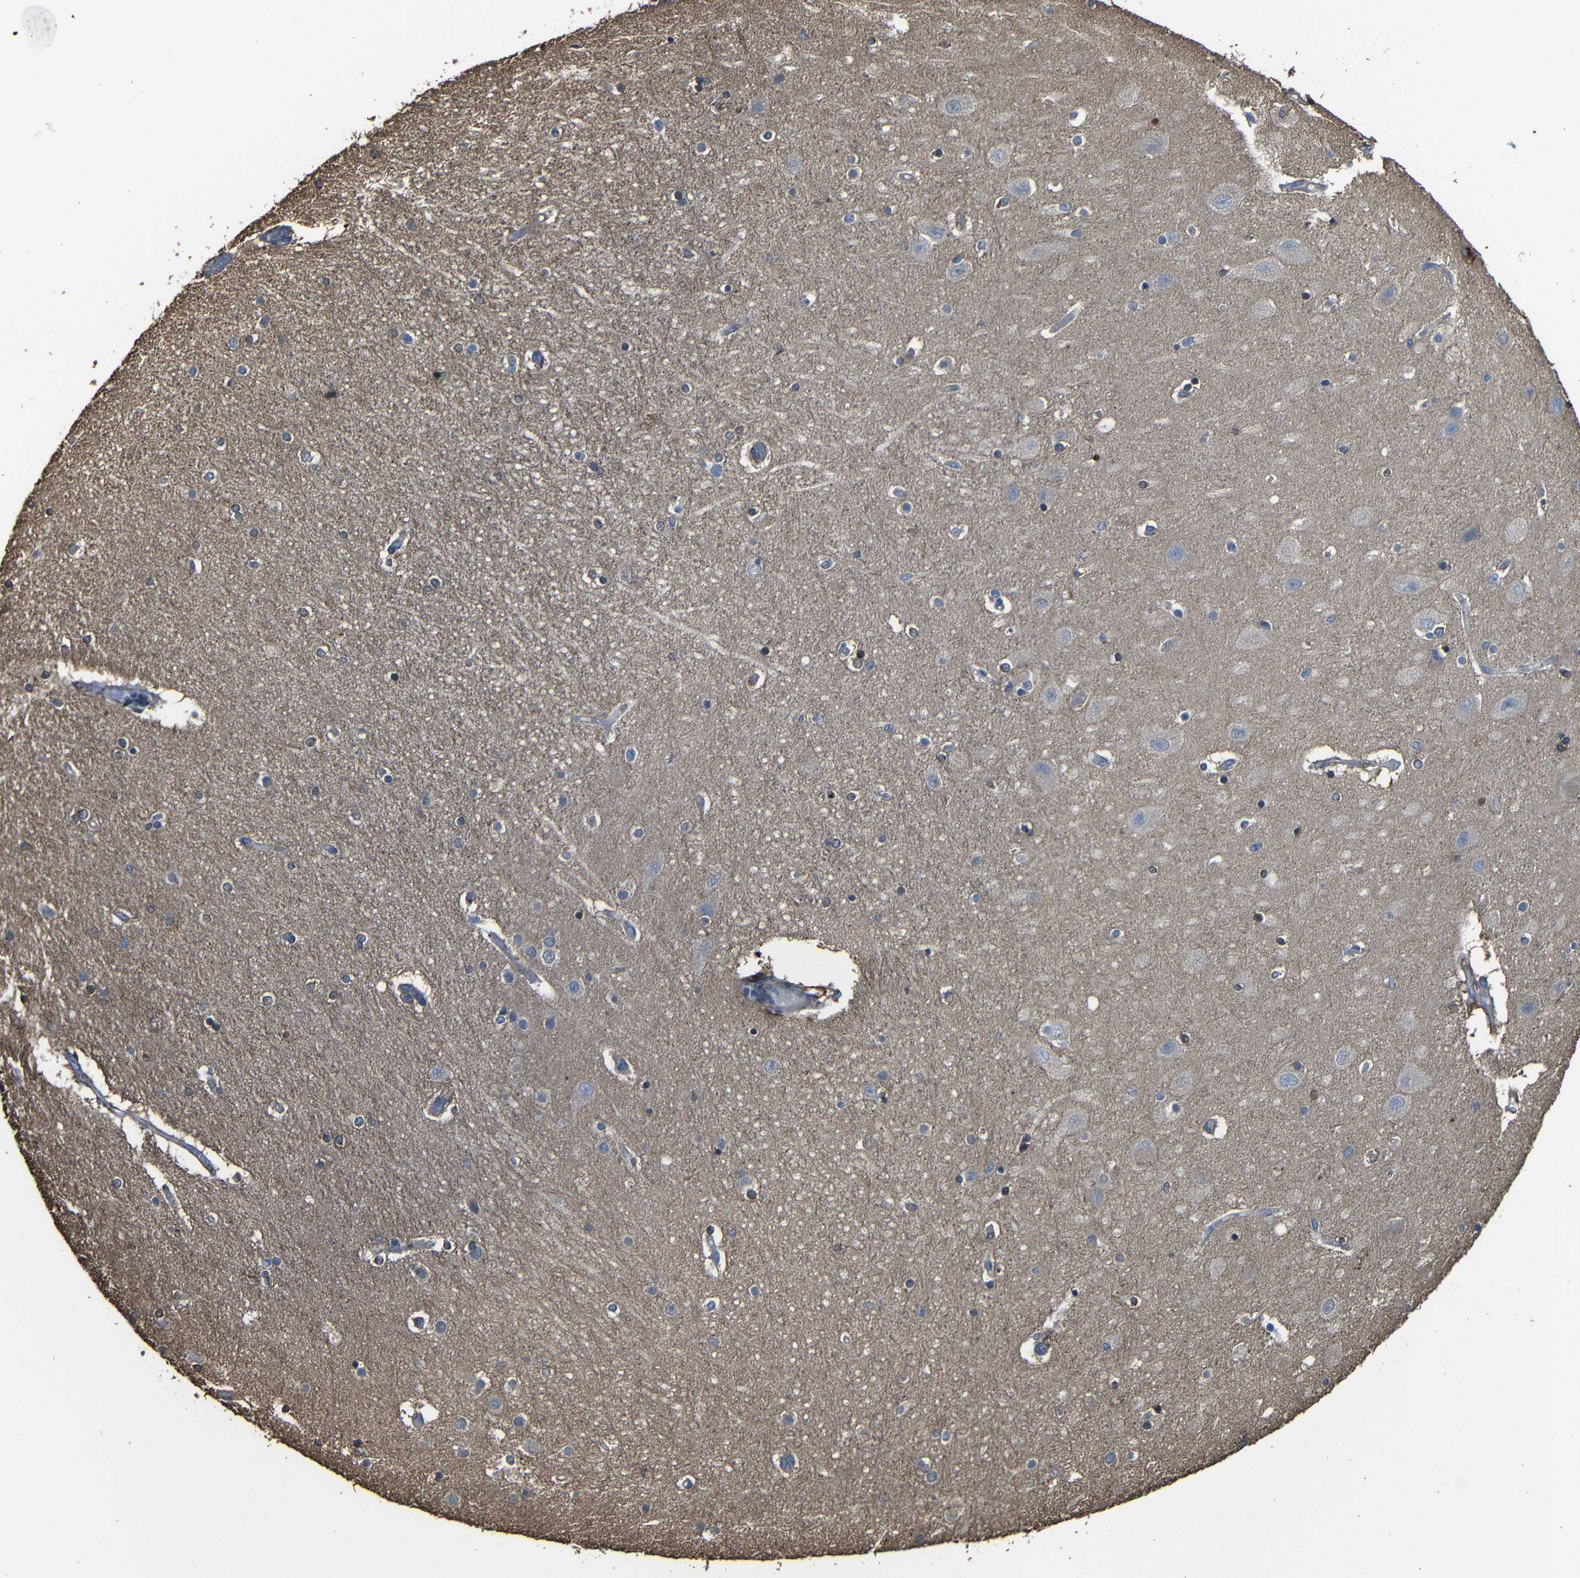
{"staining": {"intensity": "moderate", "quantity": "<25%", "location": "cytoplasmic/membranous"}, "tissue": "hippocampus", "cell_type": "Glial cells", "image_type": "normal", "snomed": [{"axis": "morphology", "description": "Normal tissue, NOS"}, {"axis": "topography", "description": "Hippocampus"}], "caption": "IHC (DAB (3,3'-diaminobenzidine)) staining of benign human hippocampus shows moderate cytoplasmic/membranous protein staining in about <25% of glial cells.", "gene": "ADGRE5", "patient": {"sex": "female", "age": 54}}